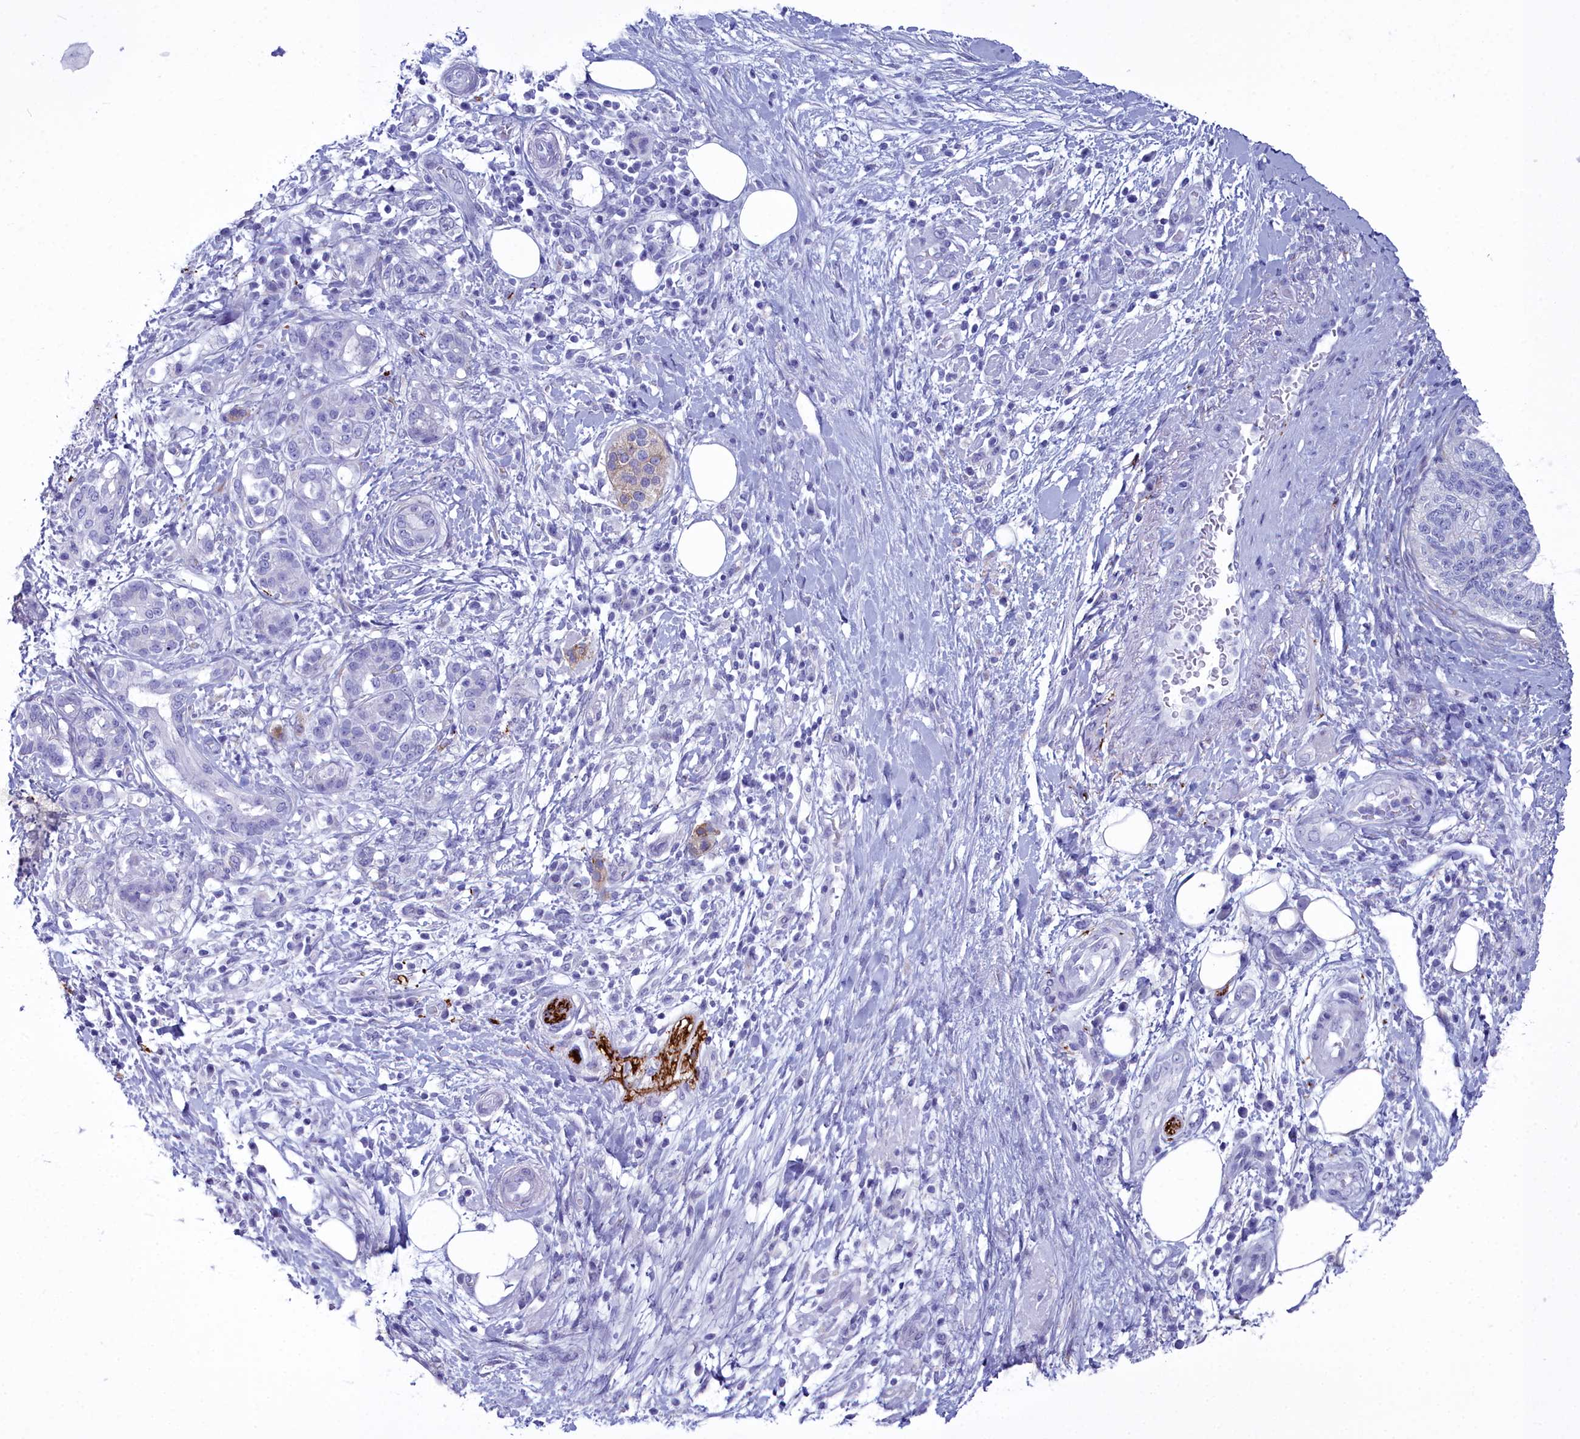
{"staining": {"intensity": "negative", "quantity": "none", "location": "none"}, "tissue": "pancreatic cancer", "cell_type": "Tumor cells", "image_type": "cancer", "snomed": [{"axis": "morphology", "description": "Adenocarcinoma, NOS"}, {"axis": "topography", "description": "Pancreas"}], "caption": "Immunohistochemical staining of human pancreatic cancer (adenocarcinoma) reveals no significant expression in tumor cells. The staining was performed using DAB (3,3'-diaminobenzidine) to visualize the protein expression in brown, while the nuclei were stained in blue with hematoxylin (Magnification: 20x).", "gene": "MAP6", "patient": {"sex": "female", "age": 73}}